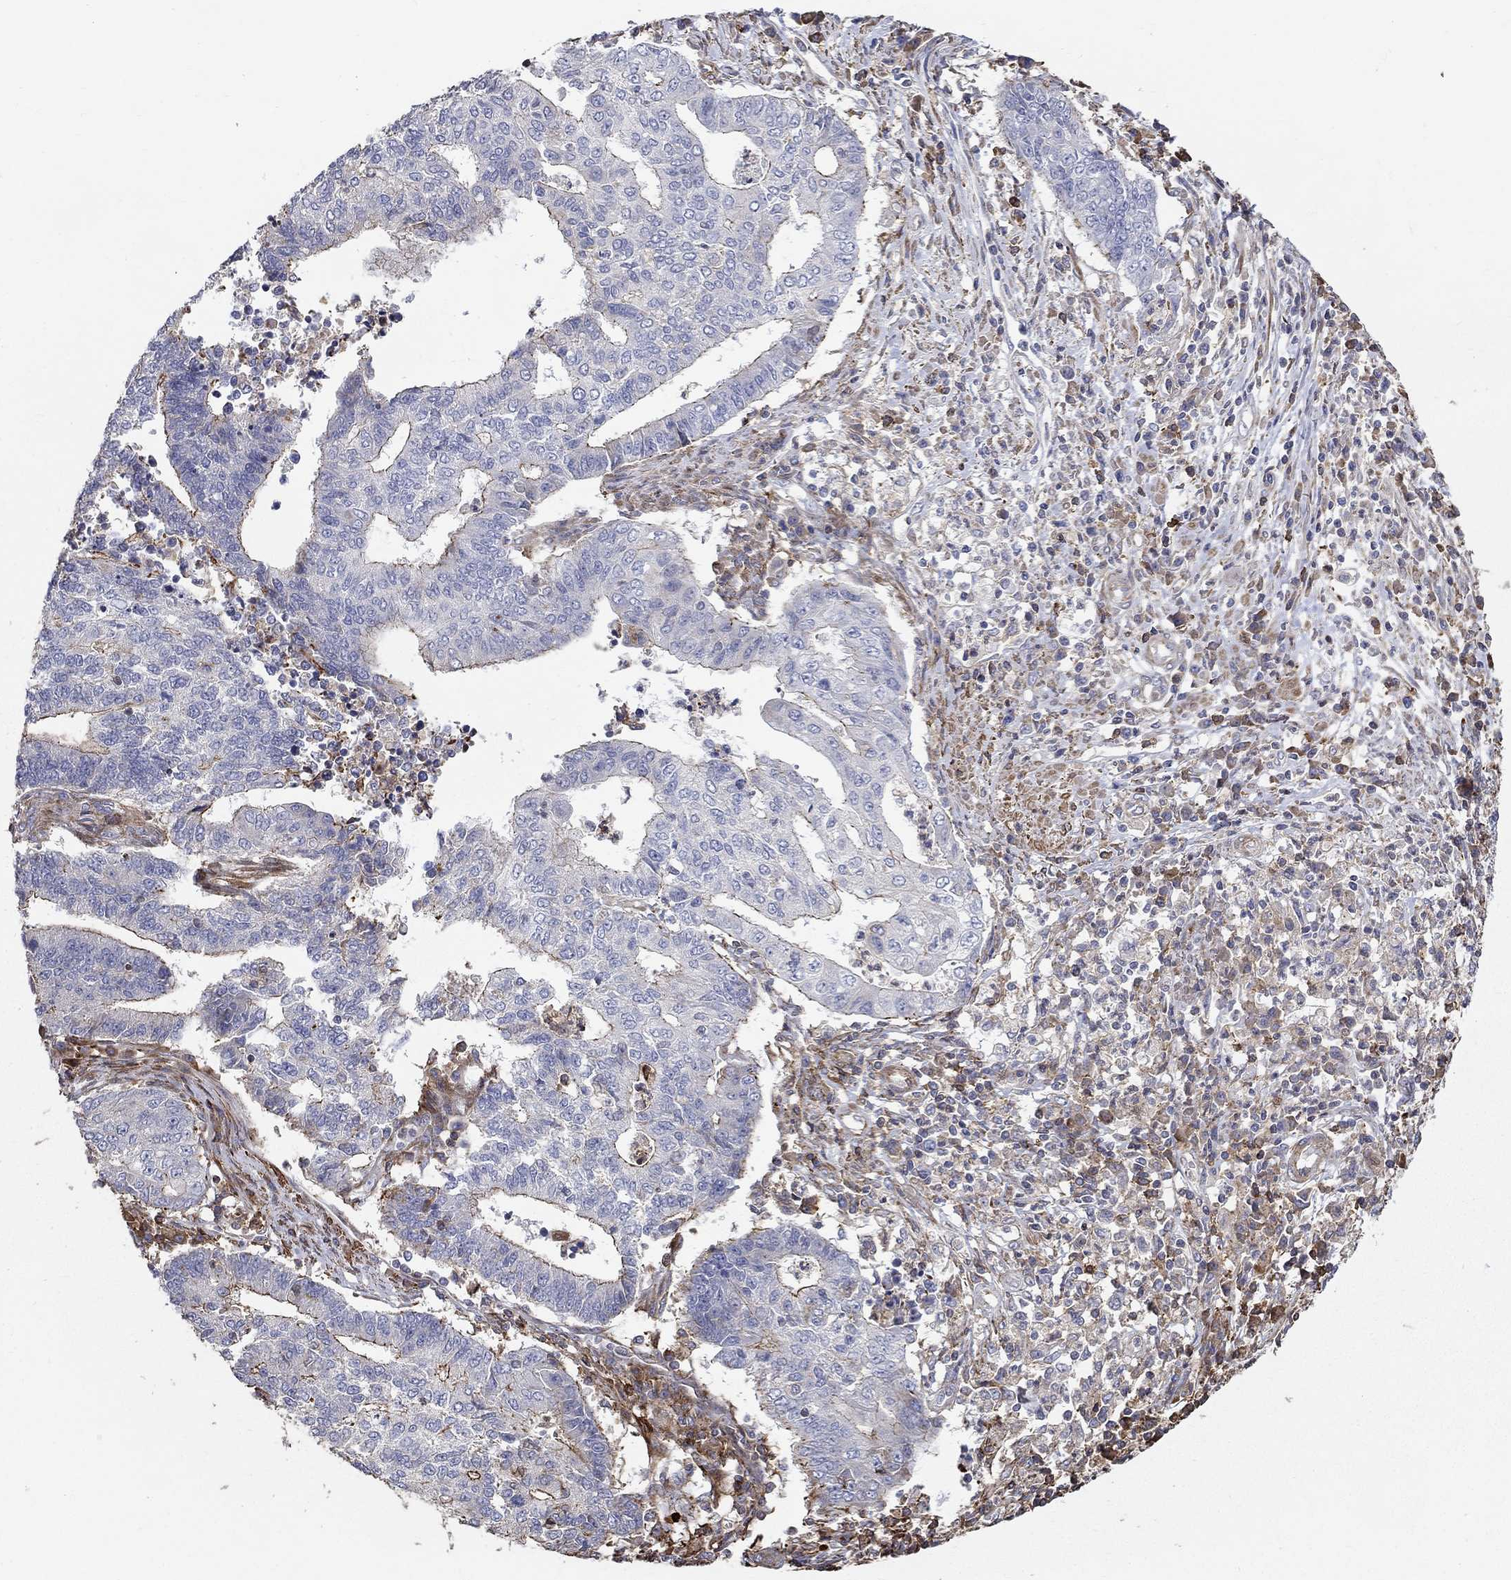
{"staining": {"intensity": "strong", "quantity": "<25%", "location": "cytoplasmic/membranous"}, "tissue": "endometrial cancer", "cell_type": "Tumor cells", "image_type": "cancer", "snomed": [{"axis": "morphology", "description": "Adenocarcinoma, NOS"}, {"axis": "topography", "description": "Uterus"}, {"axis": "topography", "description": "Endometrium"}], "caption": "Immunohistochemistry staining of endometrial adenocarcinoma, which shows medium levels of strong cytoplasmic/membranous staining in approximately <25% of tumor cells indicating strong cytoplasmic/membranous protein positivity. The staining was performed using DAB (3,3'-diaminobenzidine) (brown) for protein detection and nuclei were counterstained in hematoxylin (blue).", "gene": "NPHP1", "patient": {"sex": "female", "age": 54}}